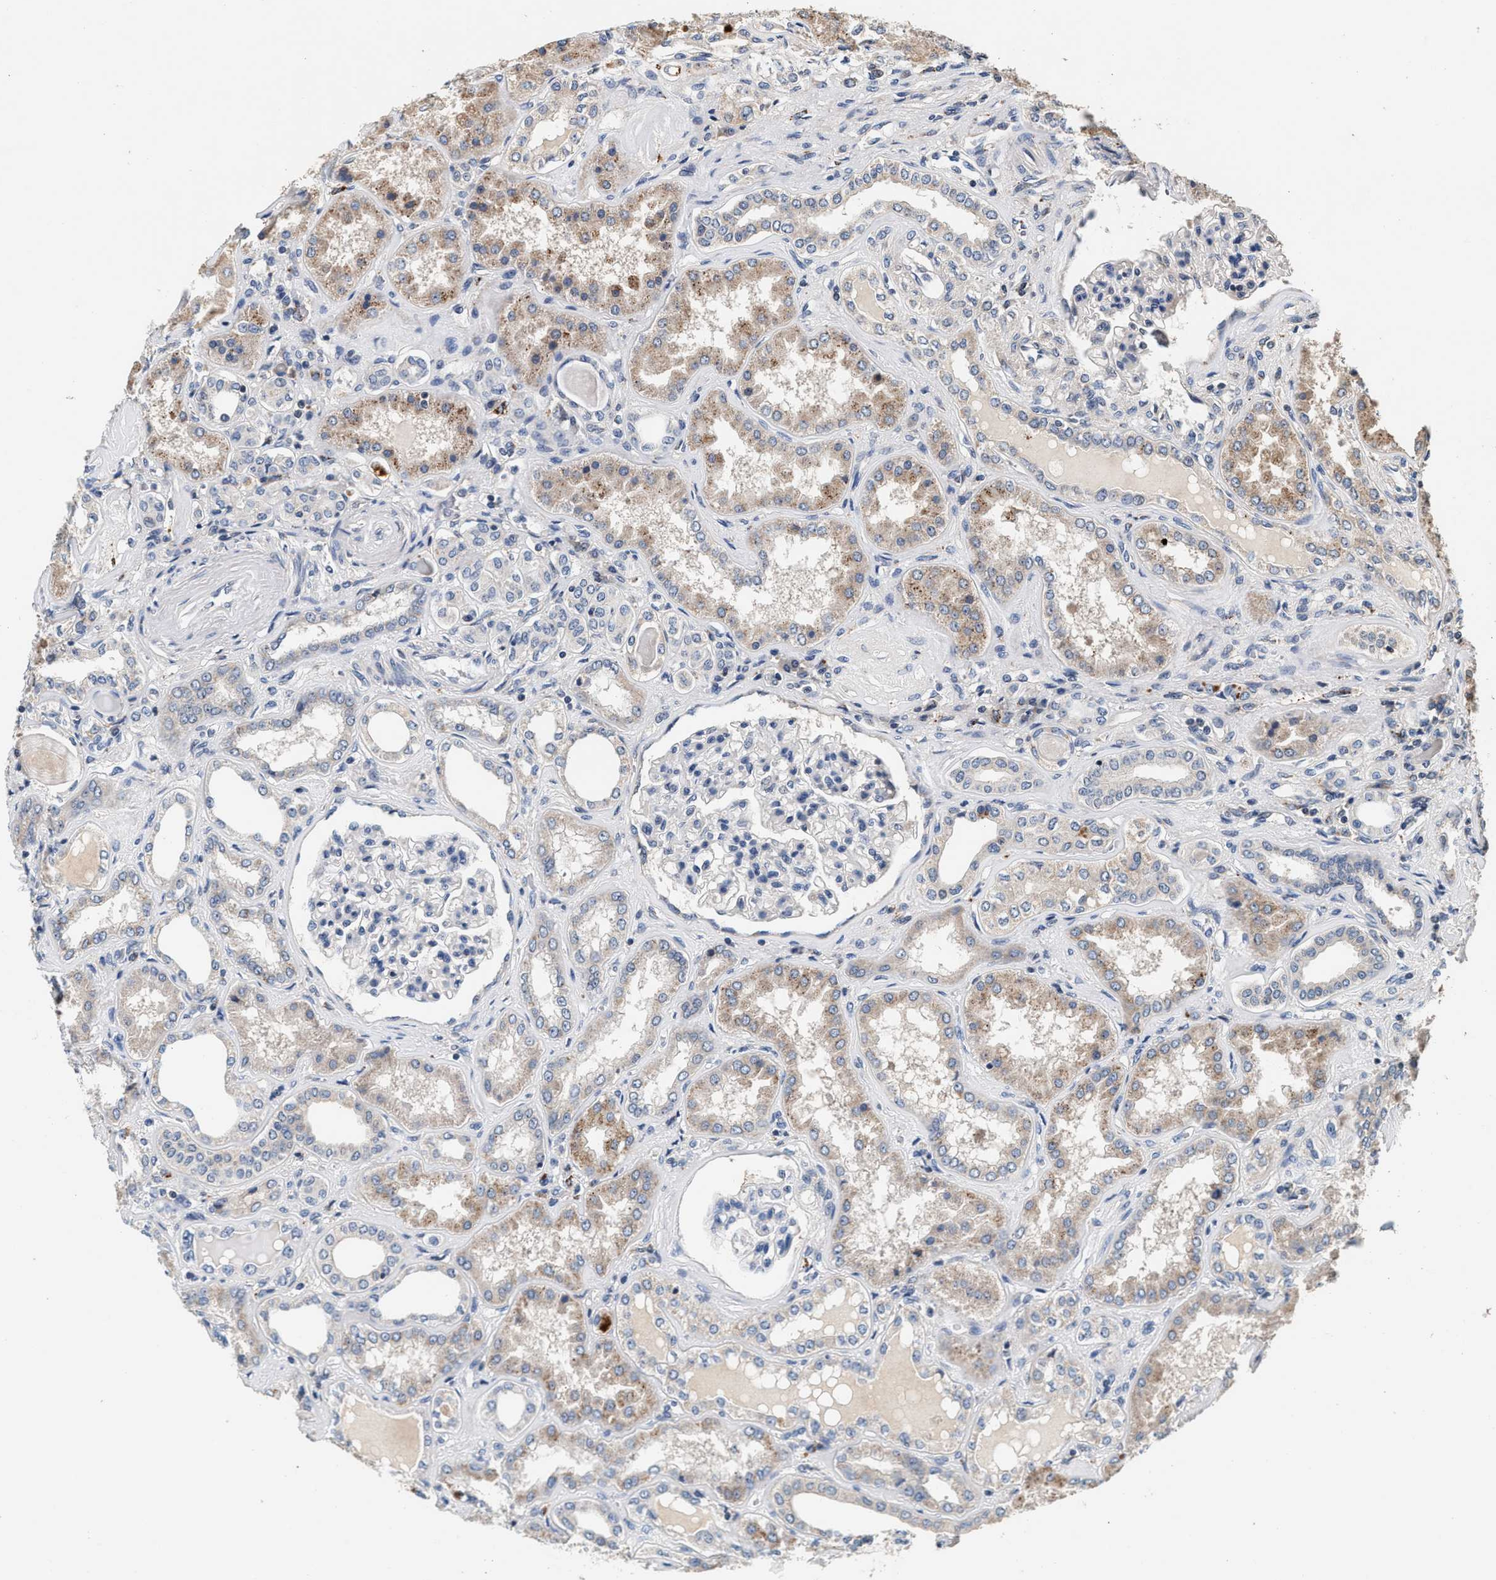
{"staining": {"intensity": "negative", "quantity": "none", "location": "none"}, "tissue": "kidney", "cell_type": "Cells in glomeruli", "image_type": "normal", "snomed": [{"axis": "morphology", "description": "Normal tissue, NOS"}, {"axis": "topography", "description": "Kidney"}], "caption": "An immunohistochemistry (IHC) photomicrograph of benign kidney is shown. There is no staining in cells in glomeruli of kidney.", "gene": "PTGR3", "patient": {"sex": "female", "age": 56}}